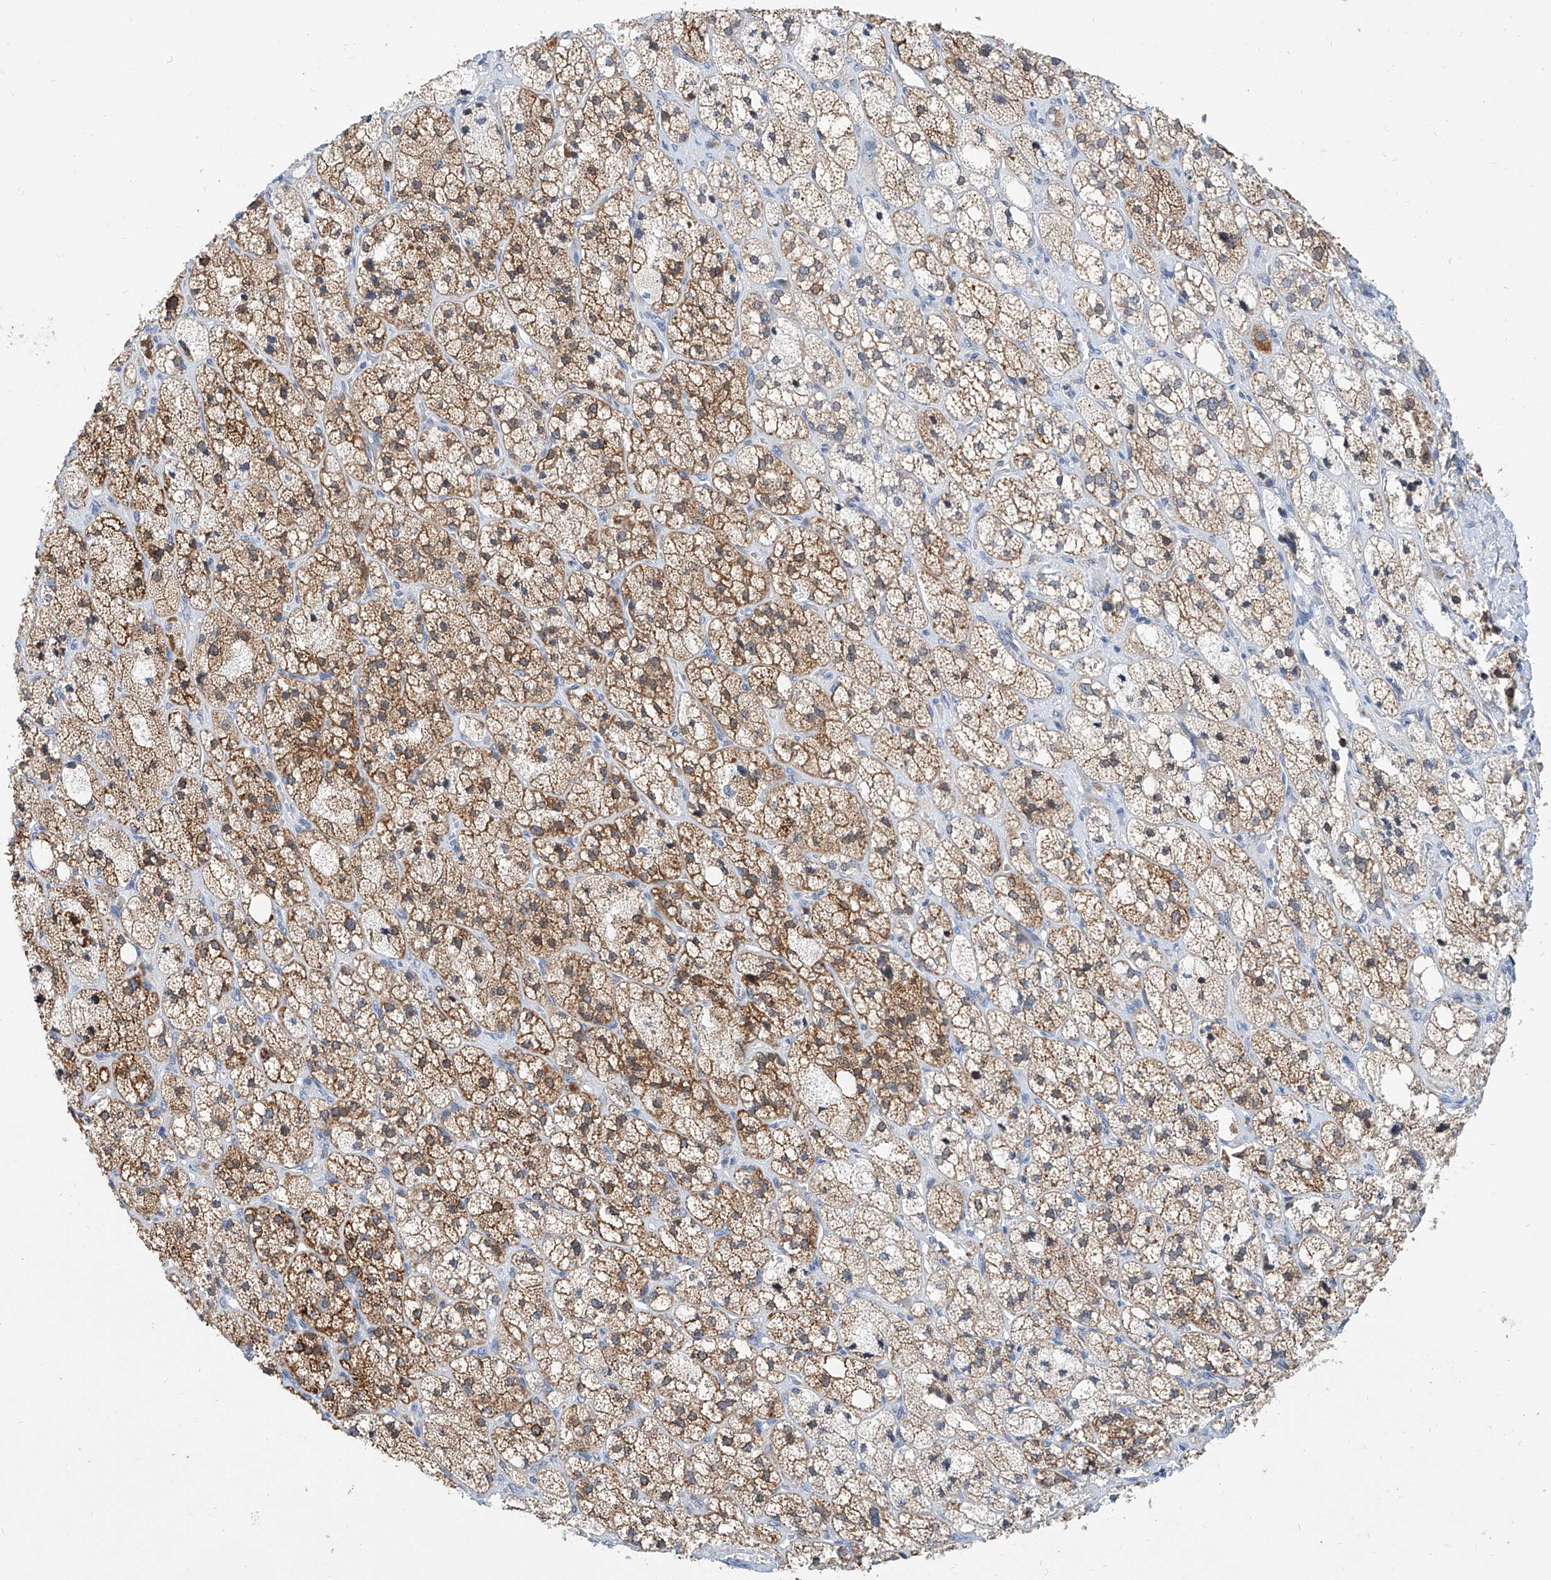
{"staining": {"intensity": "strong", "quantity": ">75%", "location": "cytoplasmic/membranous"}, "tissue": "adrenal gland", "cell_type": "Glandular cells", "image_type": "normal", "snomed": [{"axis": "morphology", "description": "Normal tissue, NOS"}, {"axis": "topography", "description": "Adrenal gland"}], "caption": "A brown stain labels strong cytoplasmic/membranous staining of a protein in glandular cells of normal adrenal gland.", "gene": "BPTF", "patient": {"sex": "male", "age": 61}}